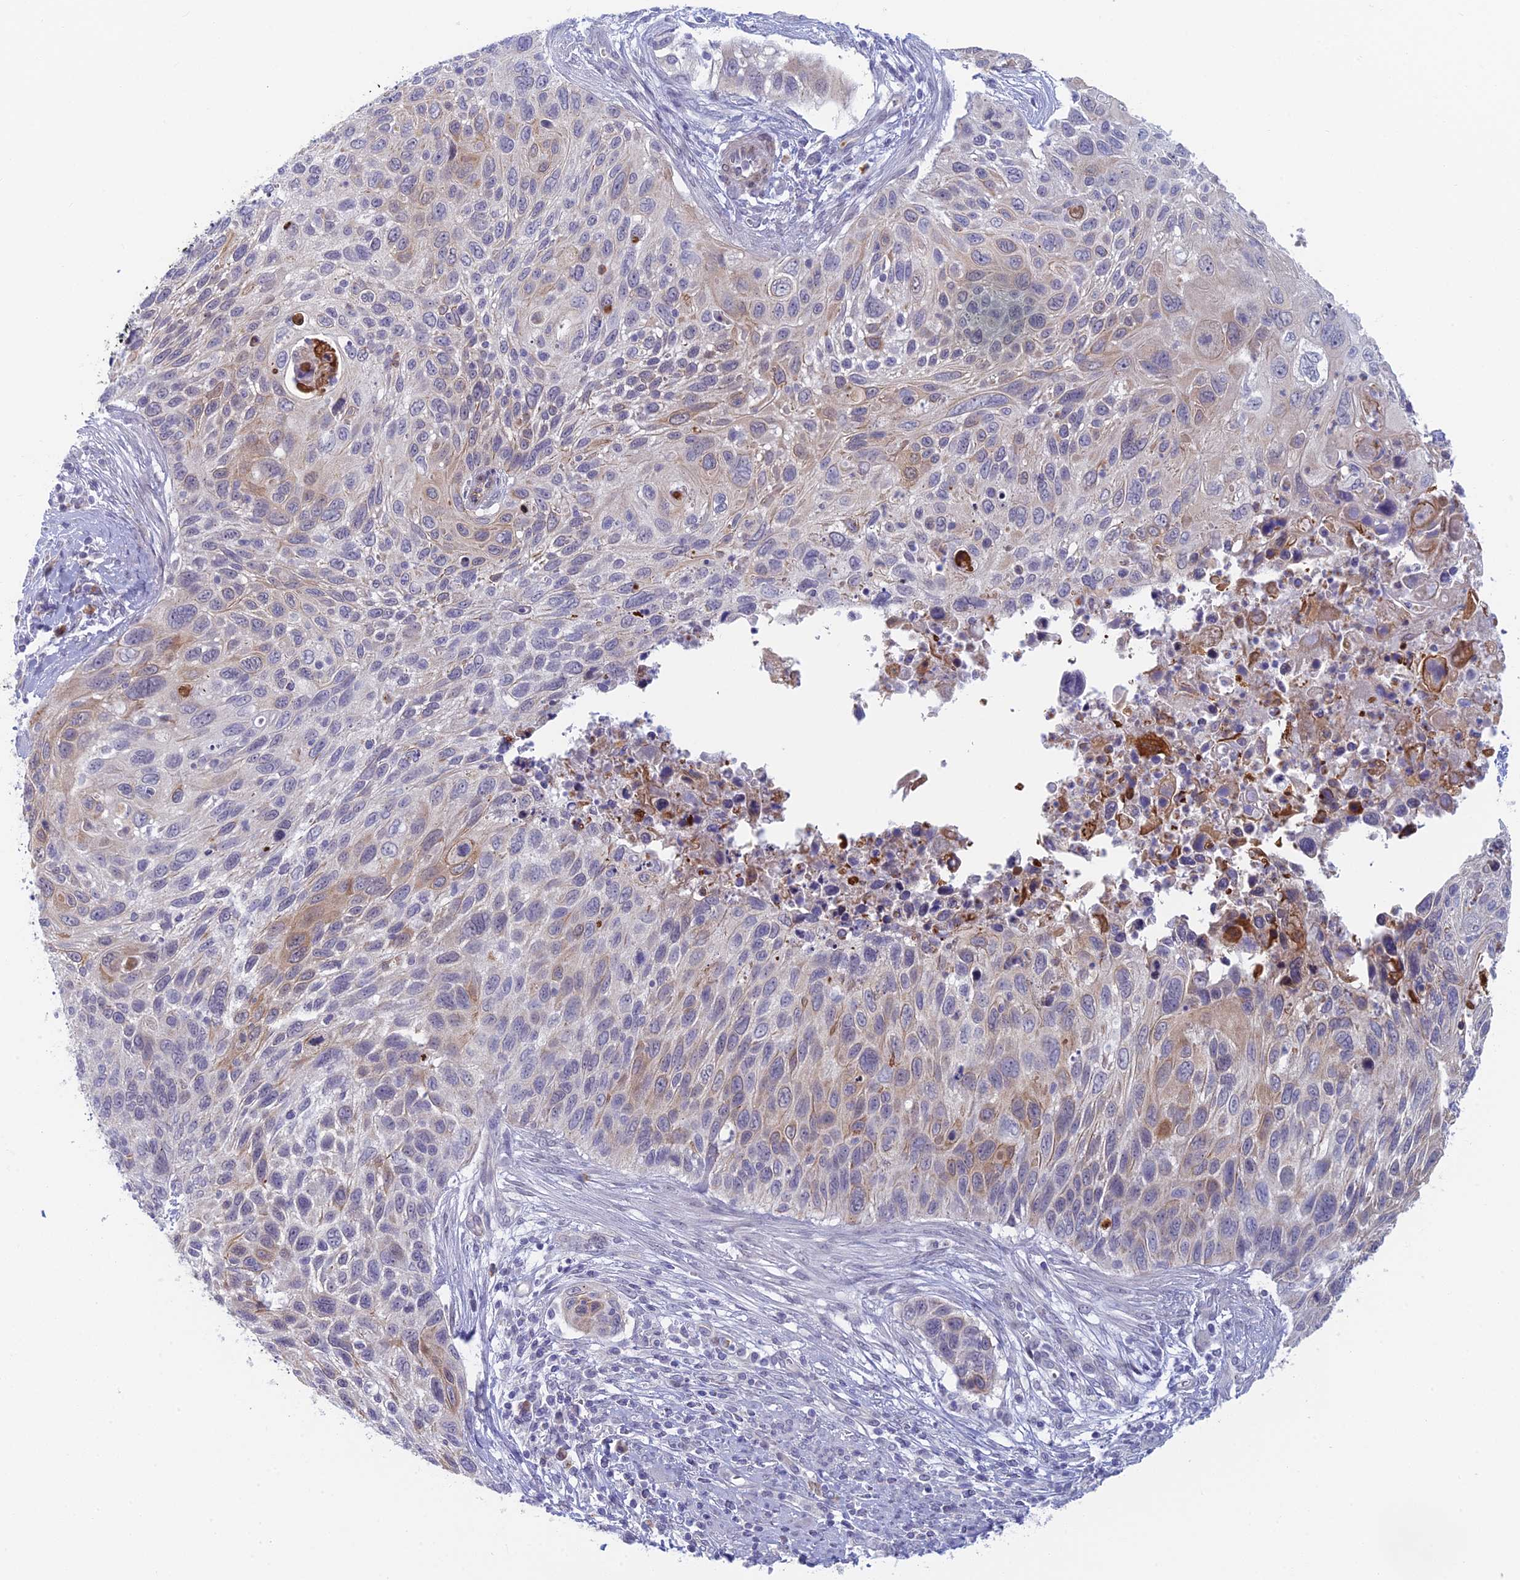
{"staining": {"intensity": "weak", "quantity": "<25%", "location": "cytoplasmic/membranous"}, "tissue": "cervical cancer", "cell_type": "Tumor cells", "image_type": "cancer", "snomed": [{"axis": "morphology", "description": "Squamous cell carcinoma, NOS"}, {"axis": "topography", "description": "Cervix"}], "caption": "The histopathology image displays no staining of tumor cells in cervical cancer (squamous cell carcinoma).", "gene": "PPP1R26", "patient": {"sex": "female", "age": 70}}